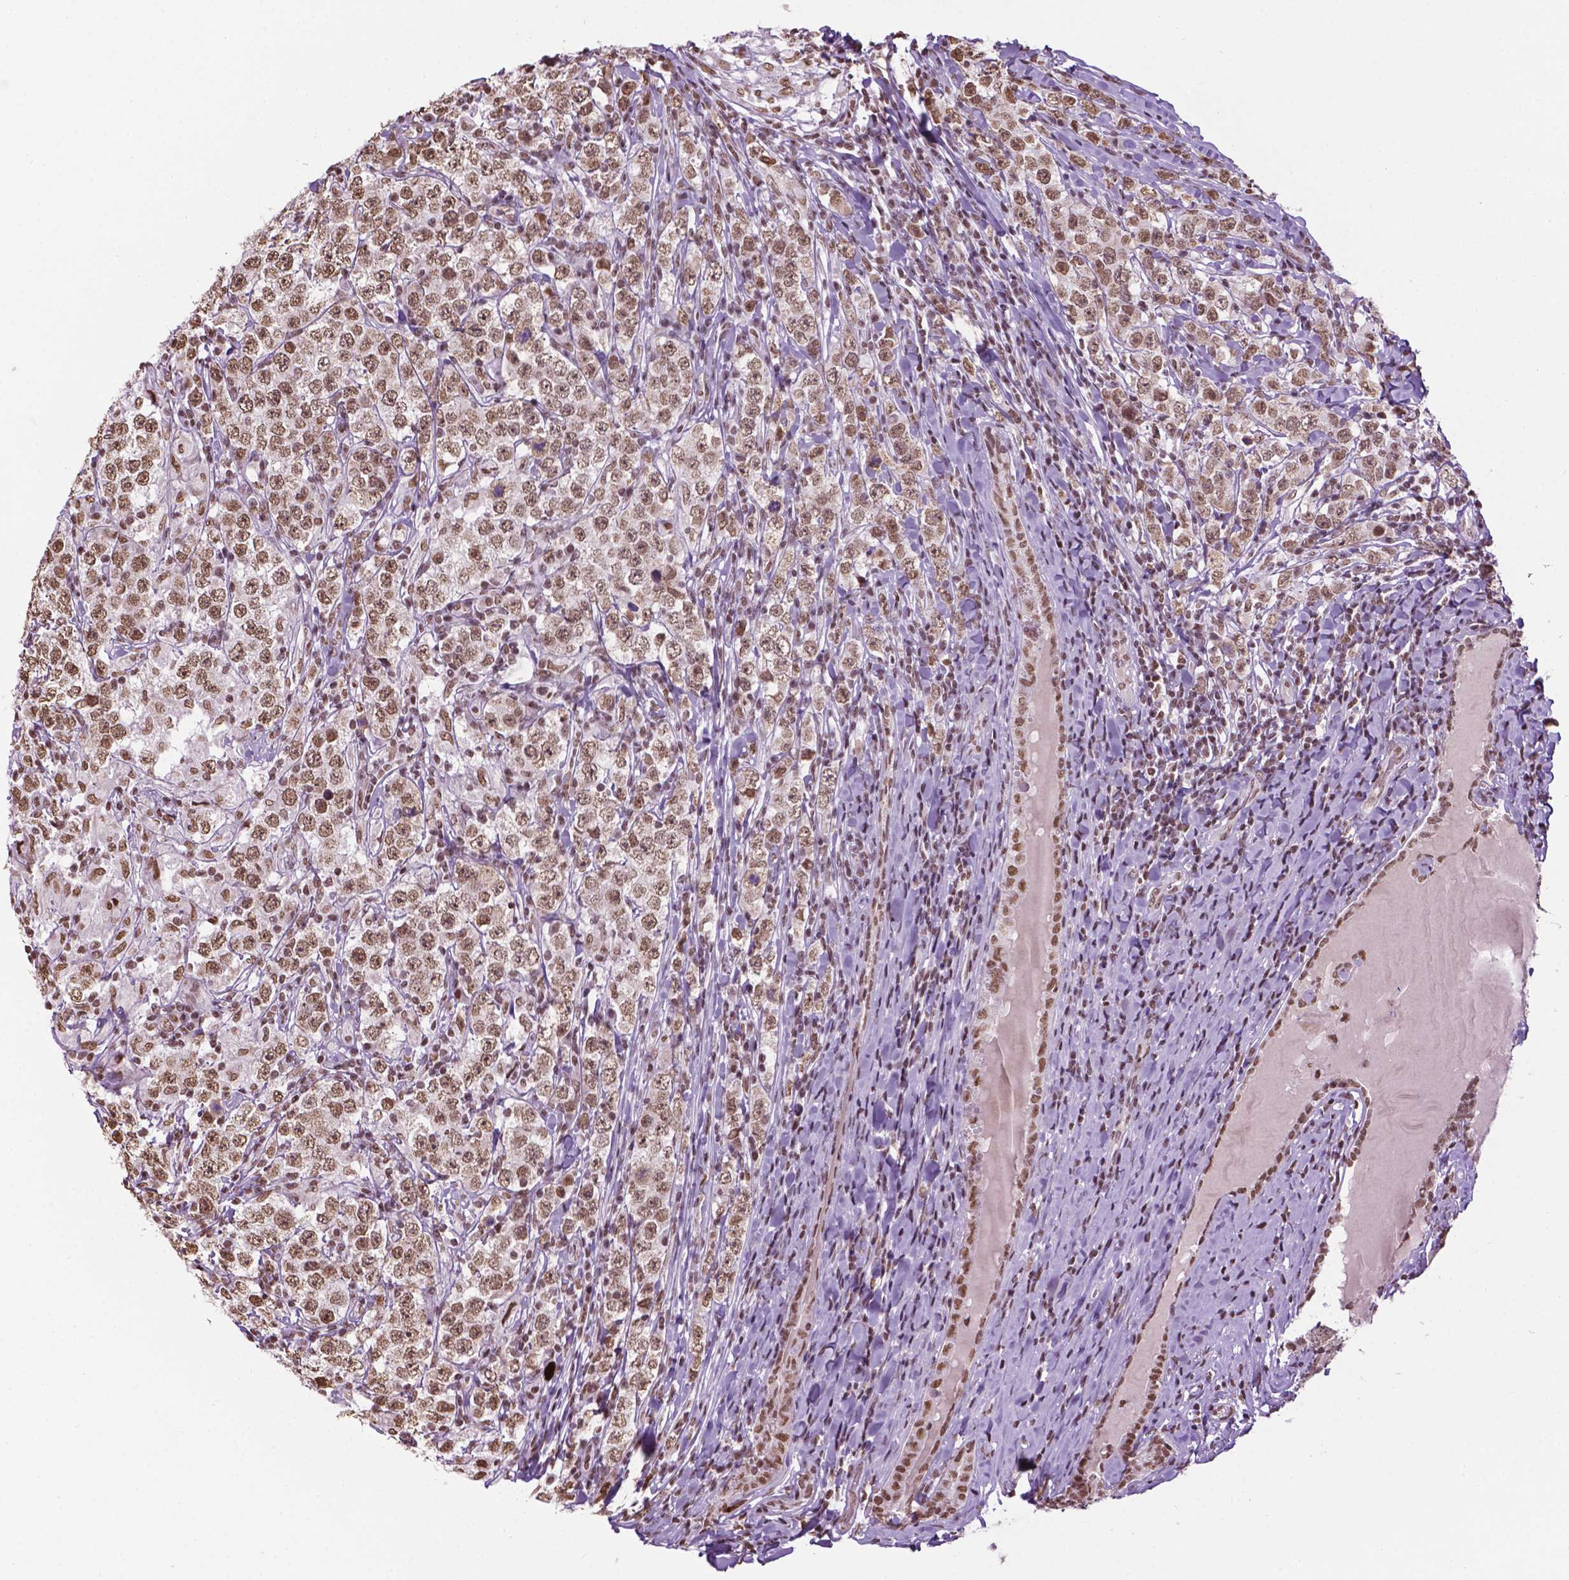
{"staining": {"intensity": "moderate", "quantity": ">75%", "location": "nuclear"}, "tissue": "testis cancer", "cell_type": "Tumor cells", "image_type": "cancer", "snomed": [{"axis": "morphology", "description": "Seminoma, NOS"}, {"axis": "morphology", "description": "Carcinoma, Embryonal, NOS"}, {"axis": "topography", "description": "Testis"}], "caption": "IHC photomicrograph of neoplastic tissue: testis cancer stained using immunohistochemistry displays medium levels of moderate protein expression localized specifically in the nuclear of tumor cells, appearing as a nuclear brown color.", "gene": "COL23A1", "patient": {"sex": "male", "age": 41}}